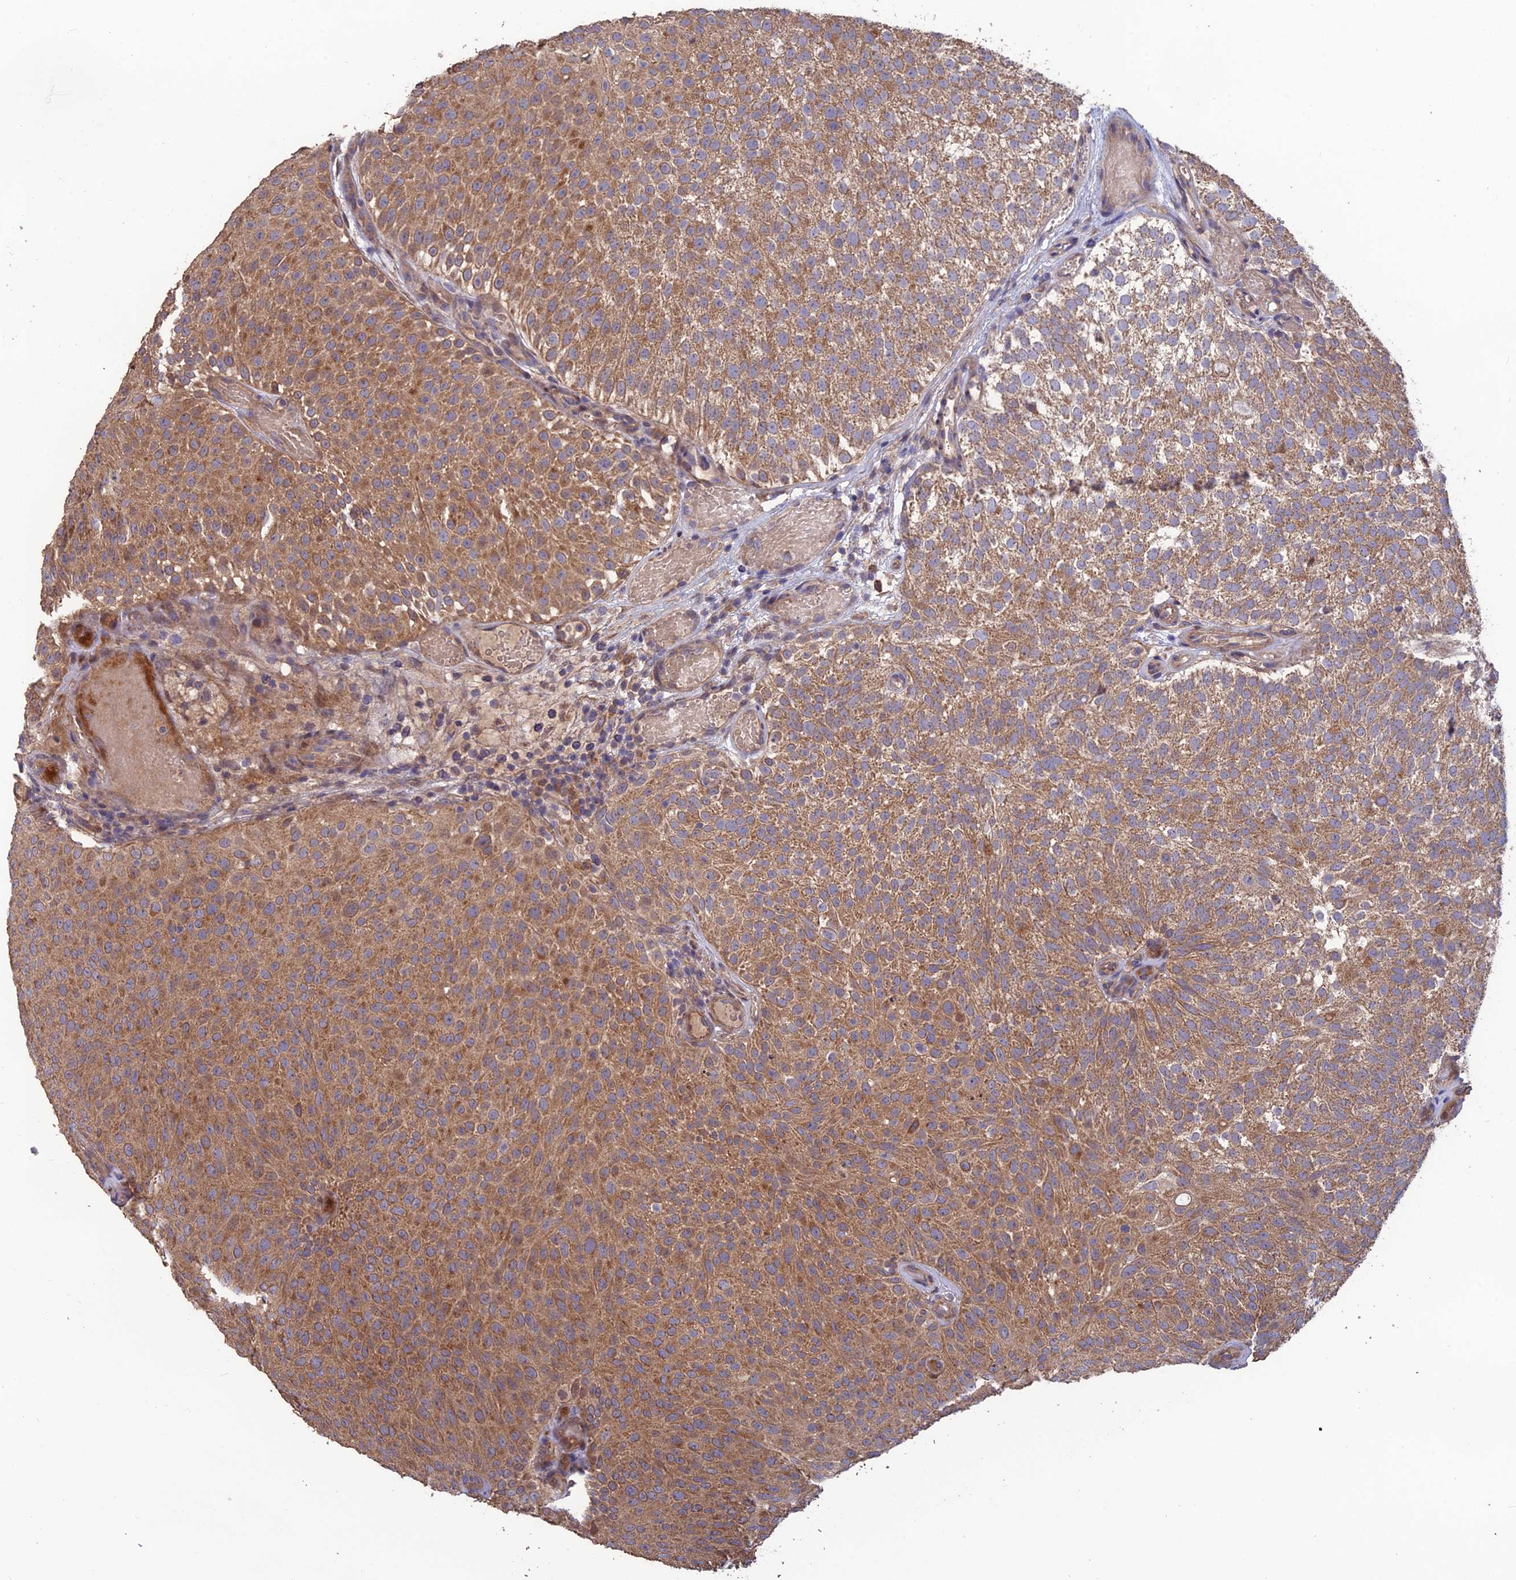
{"staining": {"intensity": "moderate", "quantity": ">75%", "location": "cytoplasmic/membranous"}, "tissue": "urothelial cancer", "cell_type": "Tumor cells", "image_type": "cancer", "snomed": [{"axis": "morphology", "description": "Urothelial carcinoma, Low grade"}, {"axis": "topography", "description": "Urinary bladder"}], "caption": "A high-resolution micrograph shows IHC staining of urothelial carcinoma (low-grade), which exhibits moderate cytoplasmic/membranous staining in approximately >75% of tumor cells.", "gene": "SHISA5", "patient": {"sex": "male", "age": 78}}